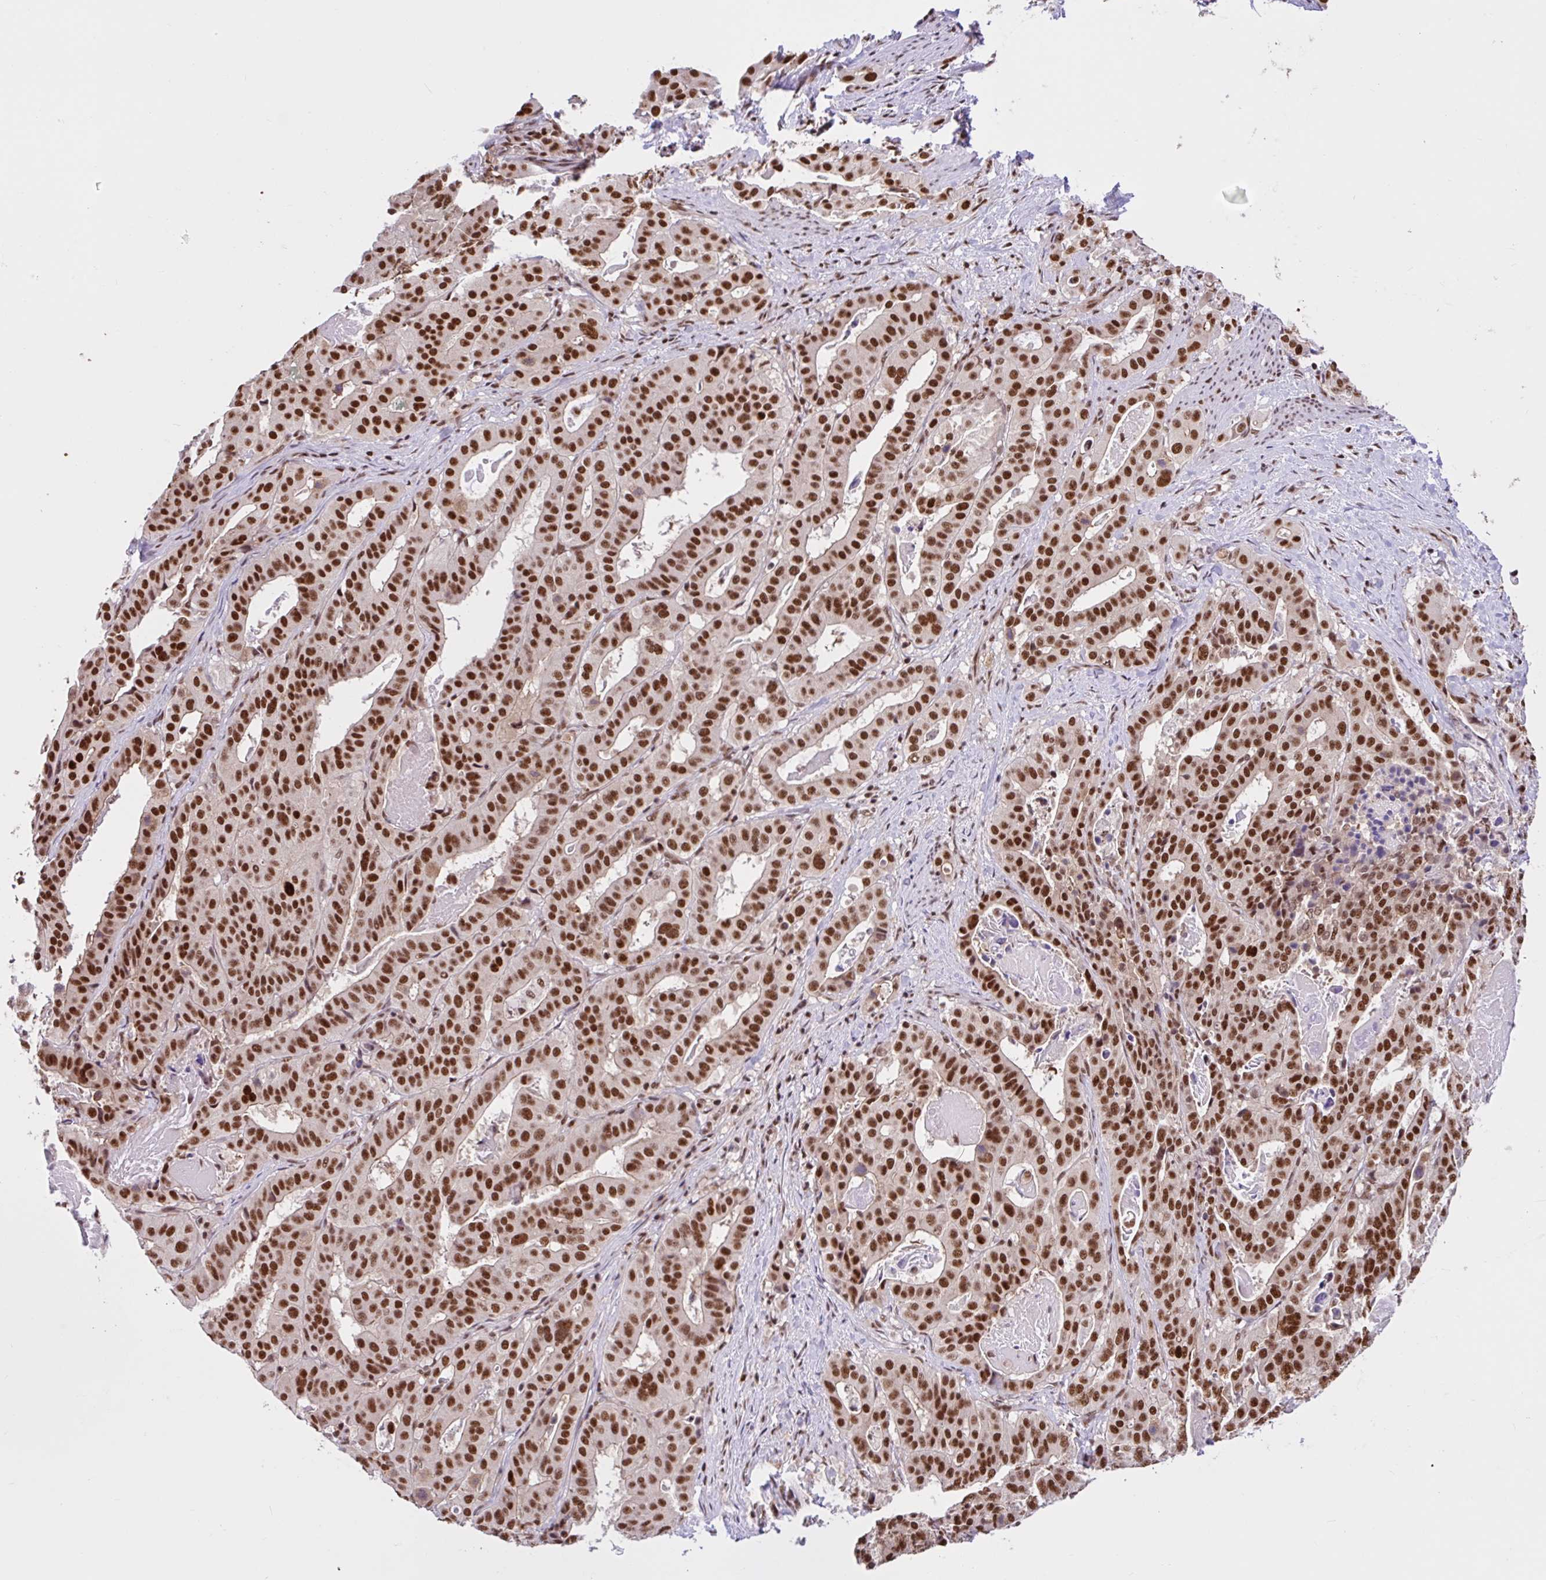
{"staining": {"intensity": "strong", "quantity": ">75%", "location": "nuclear"}, "tissue": "stomach cancer", "cell_type": "Tumor cells", "image_type": "cancer", "snomed": [{"axis": "morphology", "description": "Adenocarcinoma, NOS"}, {"axis": "topography", "description": "Stomach"}], "caption": "Approximately >75% of tumor cells in stomach adenocarcinoma exhibit strong nuclear protein expression as visualized by brown immunohistochemical staining.", "gene": "CCDC12", "patient": {"sex": "male", "age": 48}}